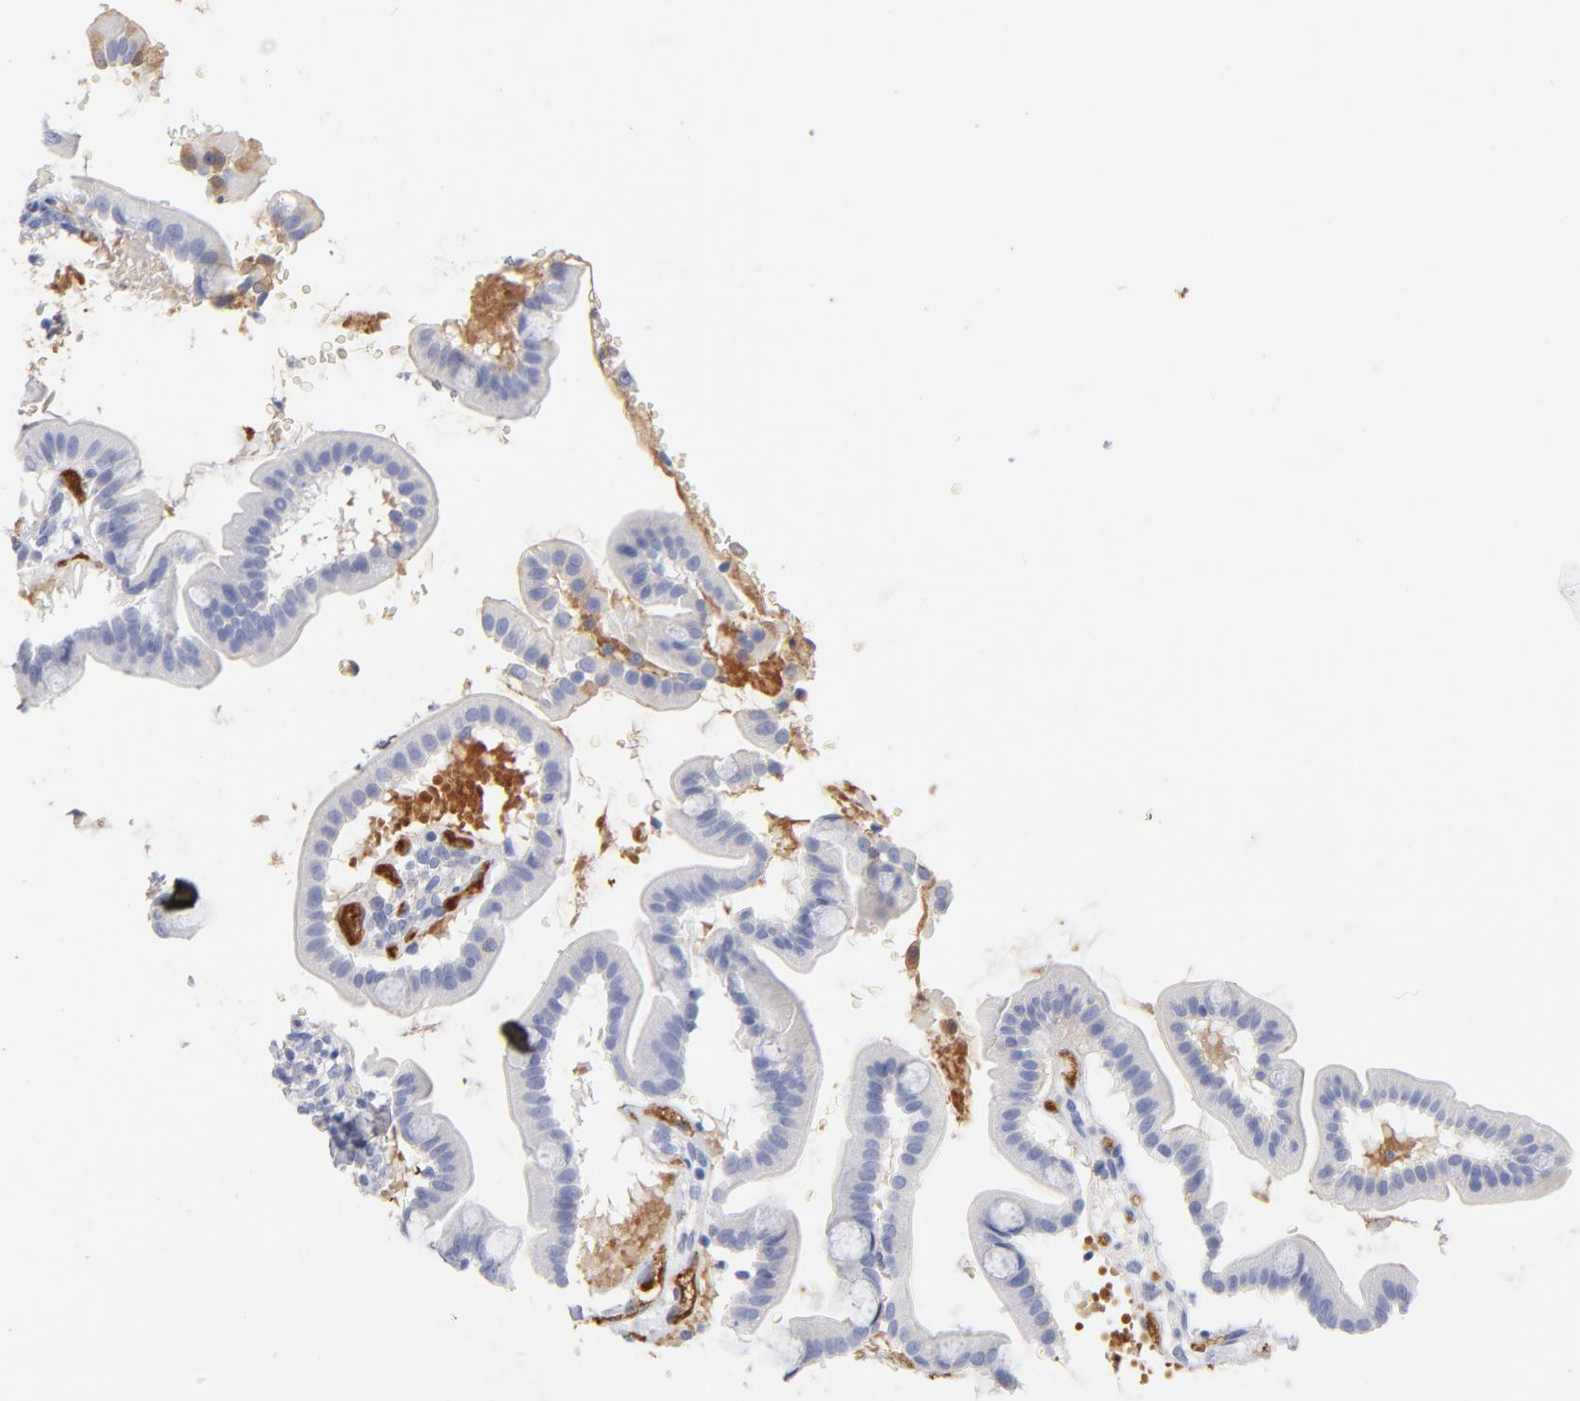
{"staining": {"intensity": "negative", "quantity": "none", "location": "none"}, "tissue": "duodenum", "cell_type": "Glandular cells", "image_type": "normal", "snomed": [{"axis": "morphology", "description": "Normal tissue, NOS"}, {"axis": "topography", "description": "Duodenum"}], "caption": "The IHC histopathology image has no significant expression in glandular cells of duodenum. Nuclei are stained in blue.", "gene": "C3", "patient": {"sex": "male", "age": 50}}